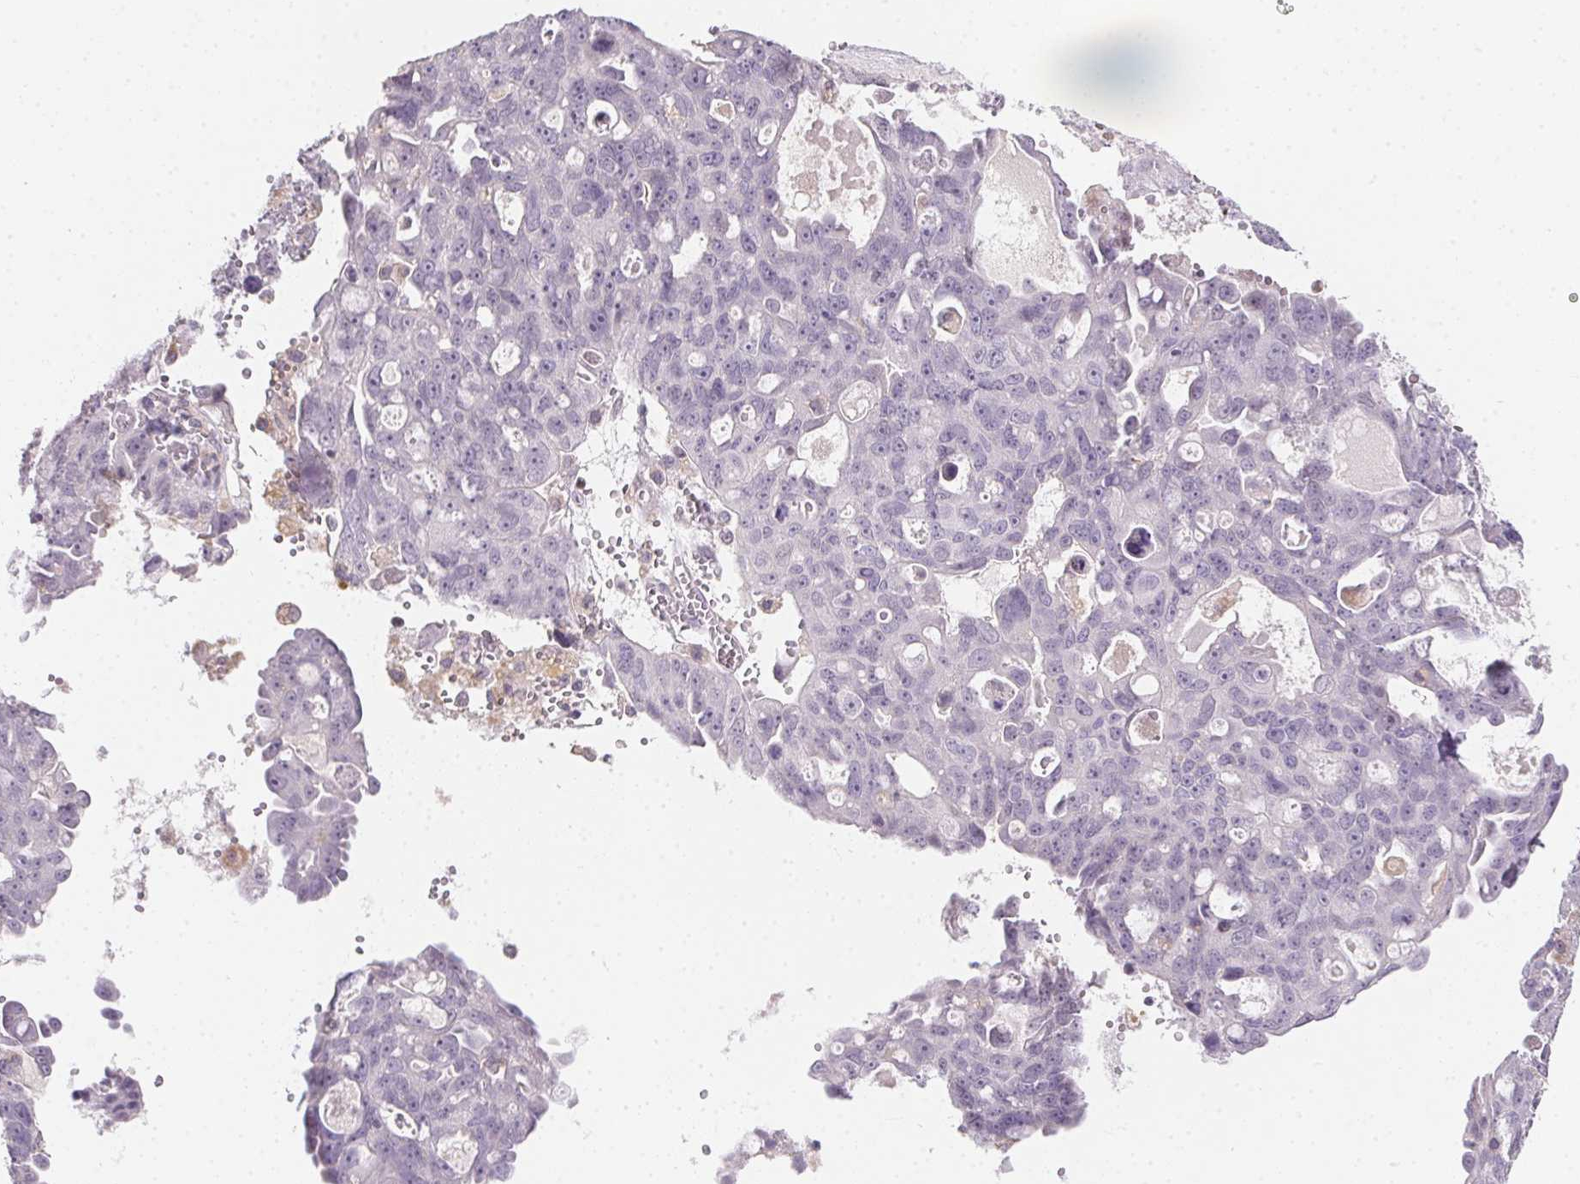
{"staining": {"intensity": "negative", "quantity": "none", "location": "none"}, "tissue": "ovarian cancer", "cell_type": "Tumor cells", "image_type": "cancer", "snomed": [{"axis": "morphology", "description": "Carcinoma, endometroid"}, {"axis": "topography", "description": "Ovary"}], "caption": "This photomicrograph is of endometroid carcinoma (ovarian) stained with immunohistochemistry to label a protein in brown with the nuclei are counter-stained blue. There is no staining in tumor cells. (Stains: DAB (3,3'-diaminobenzidine) immunohistochemistry (IHC) with hematoxylin counter stain, Microscopy: brightfield microscopy at high magnification).", "gene": "SLC6A18", "patient": {"sex": "female", "age": 70}}